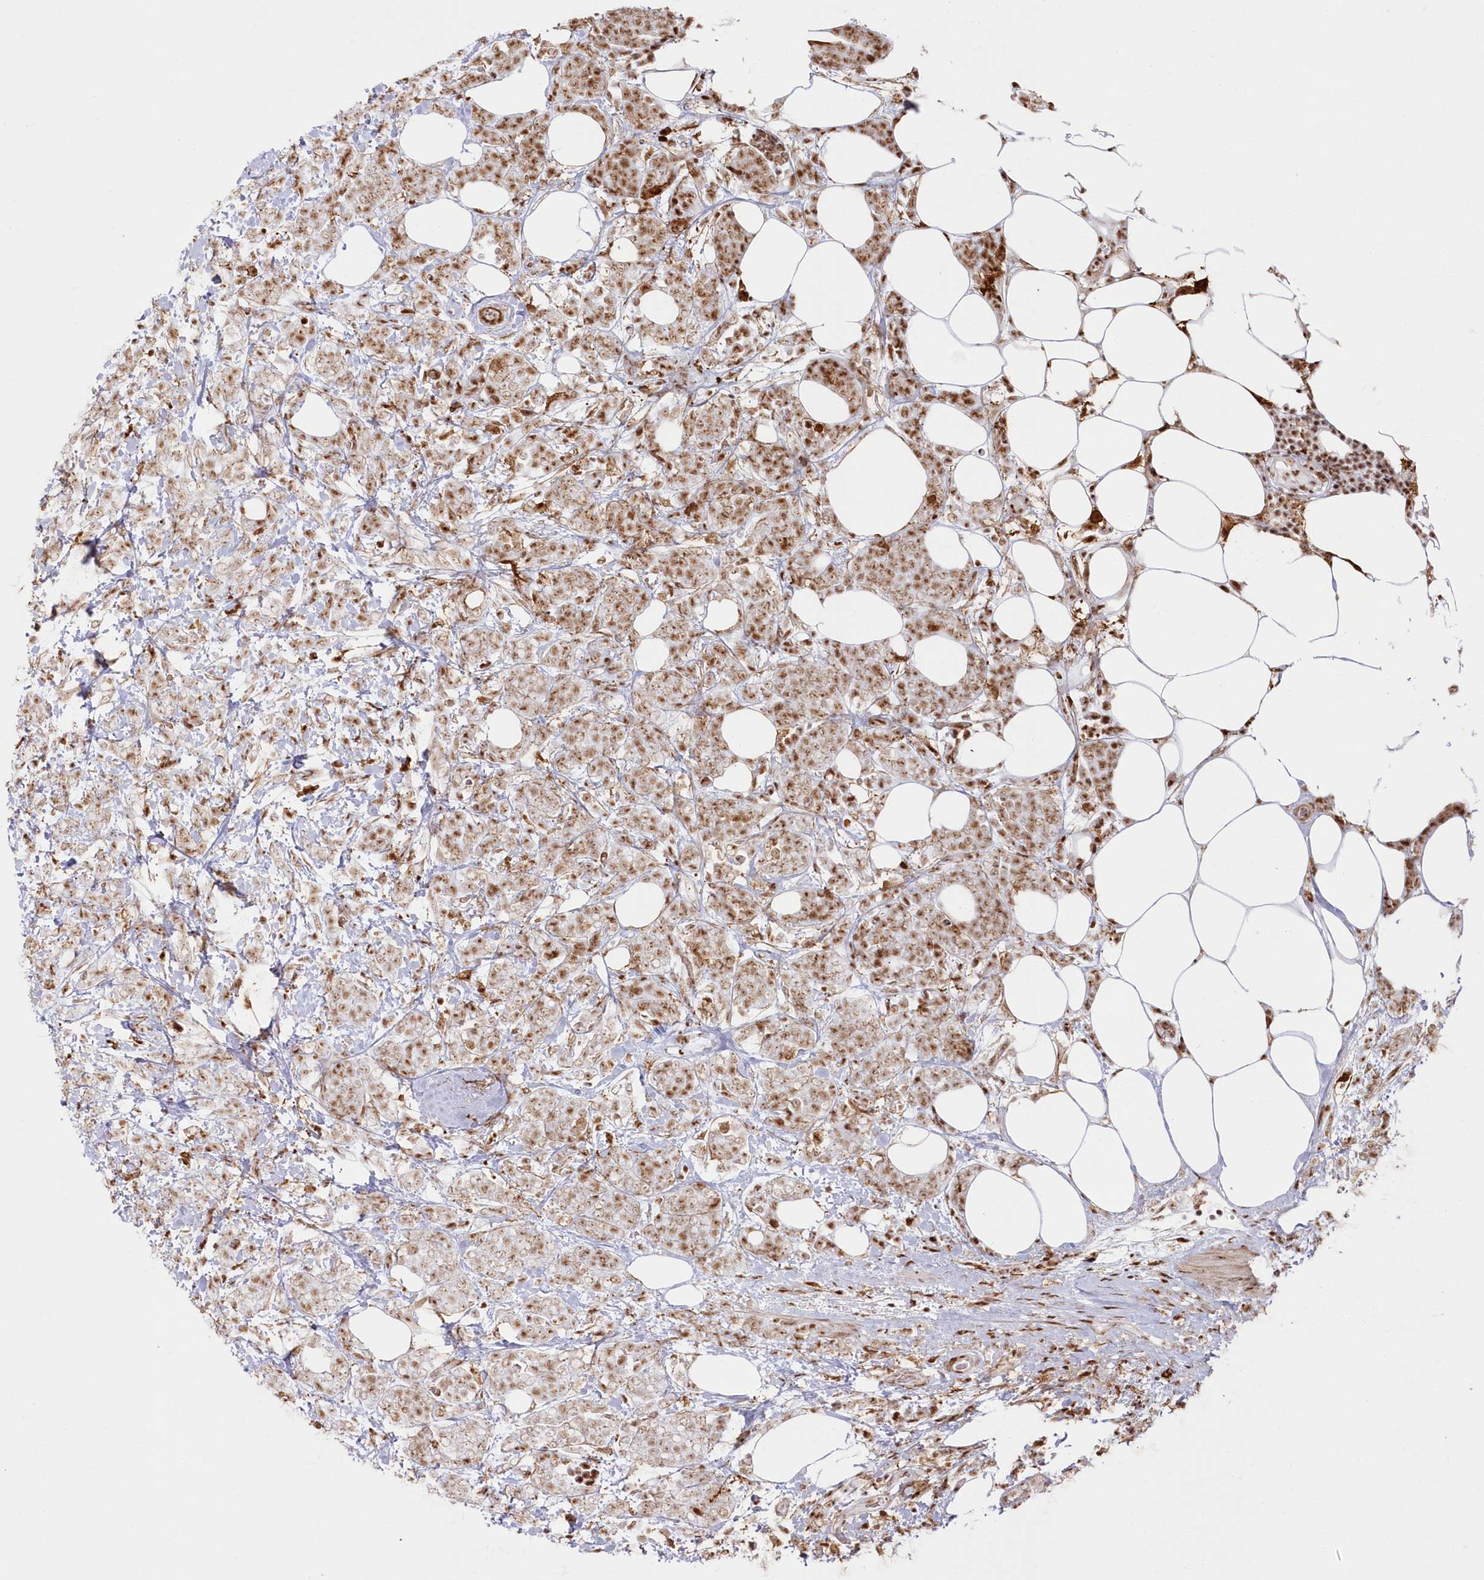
{"staining": {"intensity": "moderate", "quantity": "25%-75%", "location": "nuclear"}, "tissue": "breast cancer", "cell_type": "Tumor cells", "image_type": "cancer", "snomed": [{"axis": "morphology", "description": "Lobular carcinoma"}, {"axis": "topography", "description": "Breast"}], "caption": "Moderate nuclear expression is seen in about 25%-75% of tumor cells in breast lobular carcinoma. The staining was performed using DAB (3,3'-diaminobenzidine), with brown indicating positive protein expression. Nuclei are stained blue with hematoxylin.", "gene": "DDX46", "patient": {"sex": "female", "age": 58}}